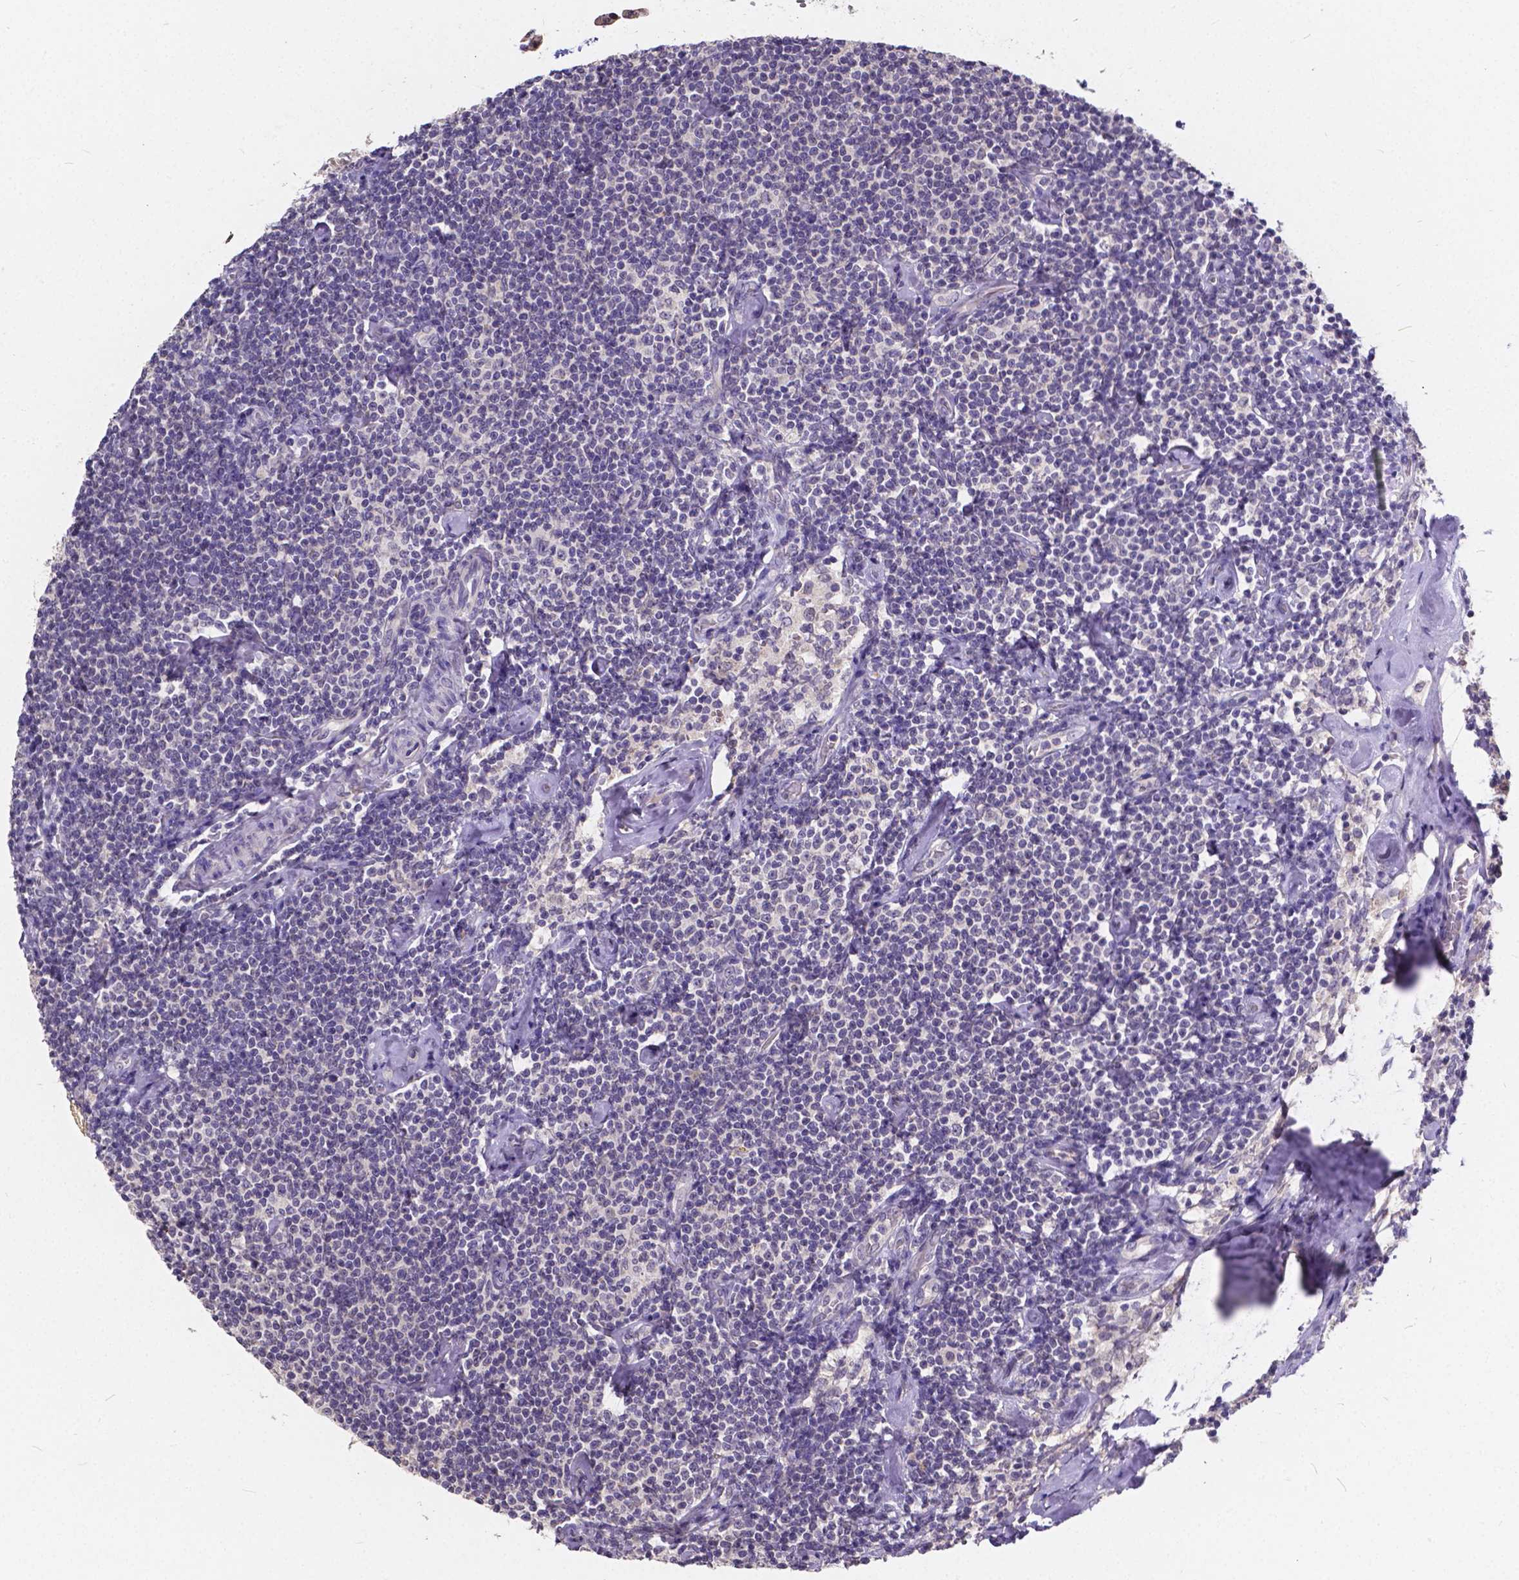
{"staining": {"intensity": "negative", "quantity": "none", "location": "none"}, "tissue": "lymphoma", "cell_type": "Tumor cells", "image_type": "cancer", "snomed": [{"axis": "morphology", "description": "Malignant lymphoma, non-Hodgkin's type, Low grade"}, {"axis": "topography", "description": "Lymph node"}], "caption": "Immunohistochemistry micrograph of low-grade malignant lymphoma, non-Hodgkin's type stained for a protein (brown), which reveals no expression in tumor cells.", "gene": "CTNNA2", "patient": {"sex": "male", "age": 81}}